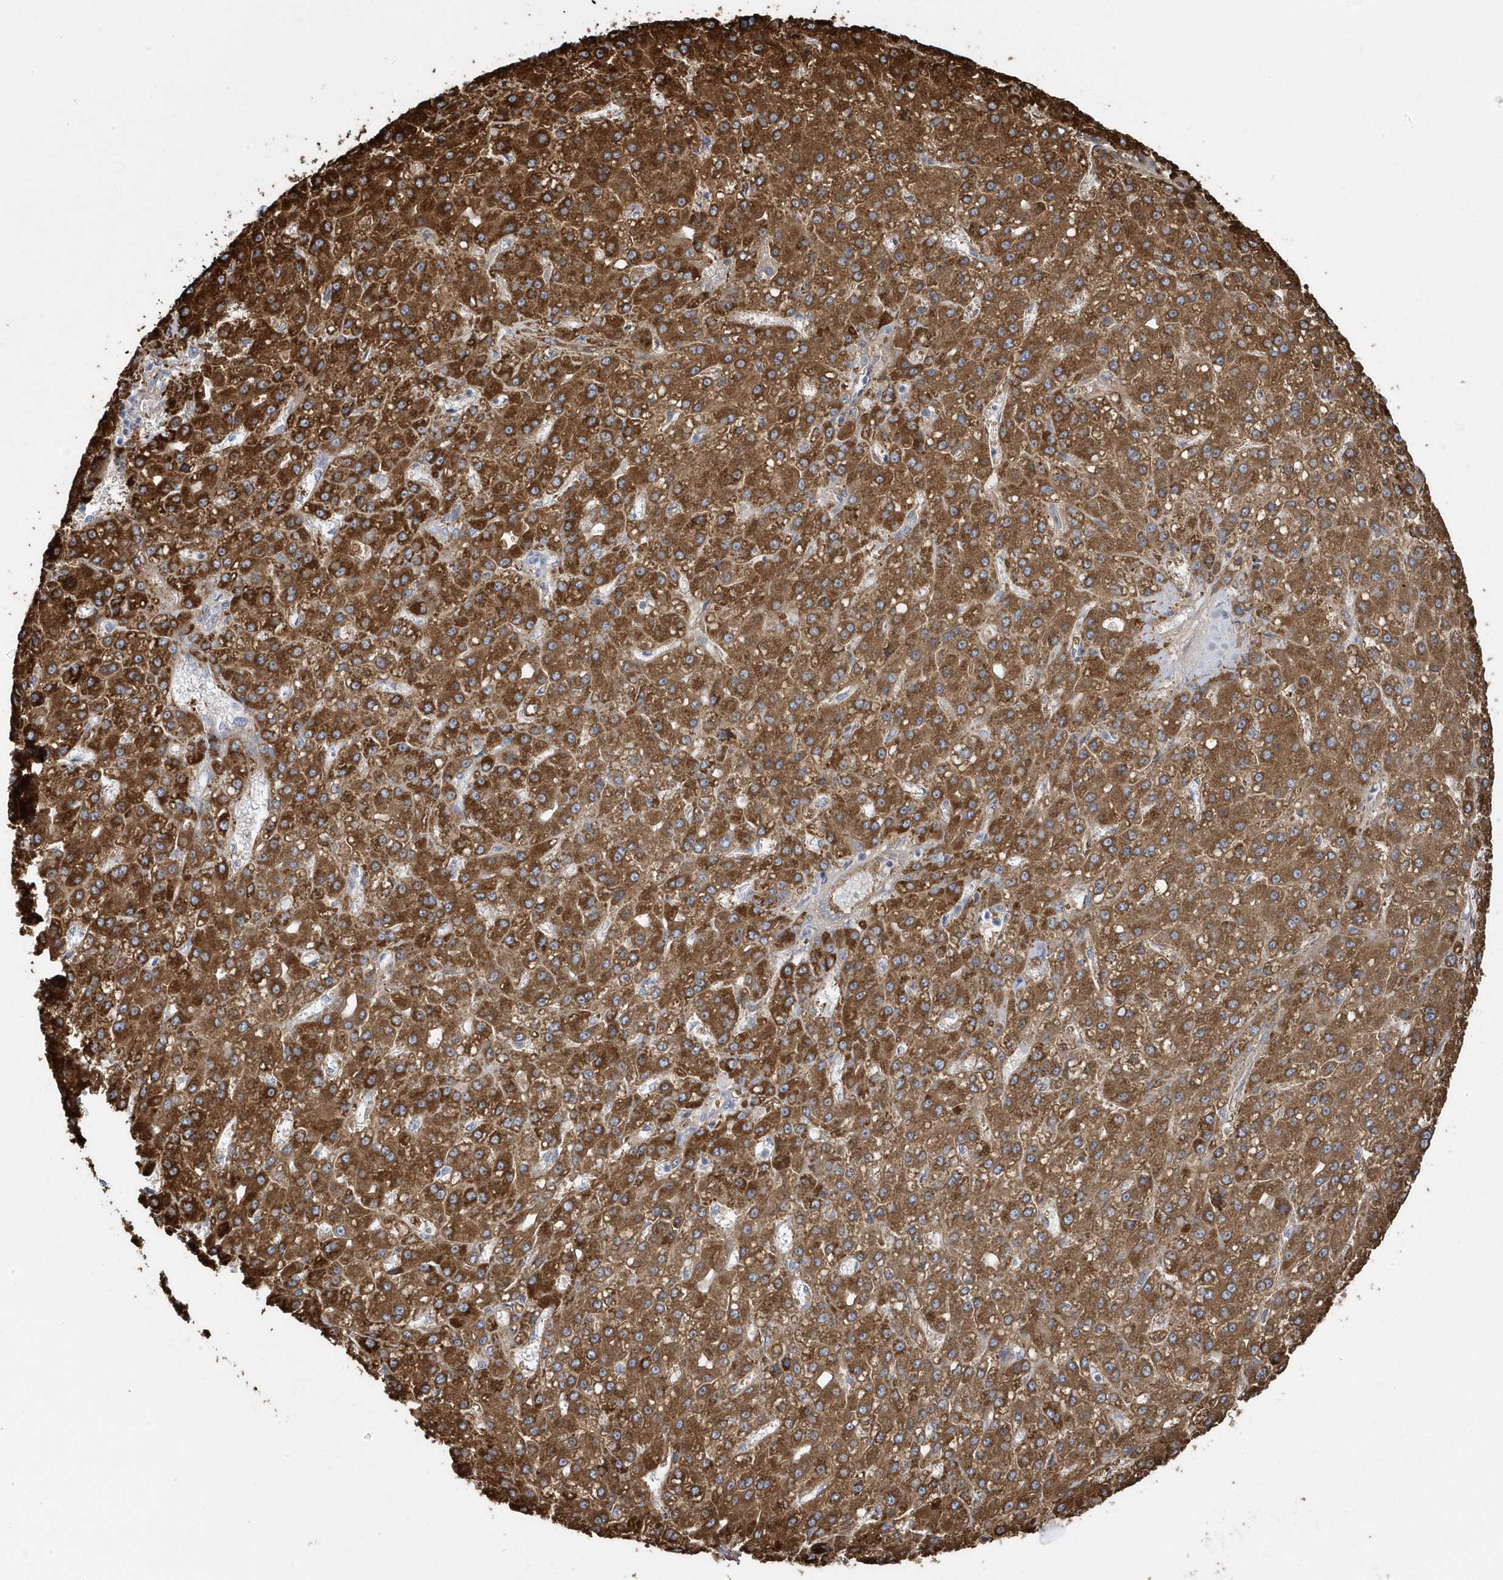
{"staining": {"intensity": "strong", "quantity": ">75%", "location": "cytoplasmic/membranous"}, "tissue": "liver cancer", "cell_type": "Tumor cells", "image_type": "cancer", "snomed": [{"axis": "morphology", "description": "Carcinoma, Hepatocellular, NOS"}, {"axis": "topography", "description": "Liver"}], "caption": "Liver cancer stained with immunohistochemistry (IHC) demonstrates strong cytoplasmic/membranous staining in about >75% of tumor cells. (Stains: DAB in brown, nuclei in blue, Microscopy: brightfield microscopy at high magnification).", "gene": "GTPBP6", "patient": {"sex": "male", "age": 67}}